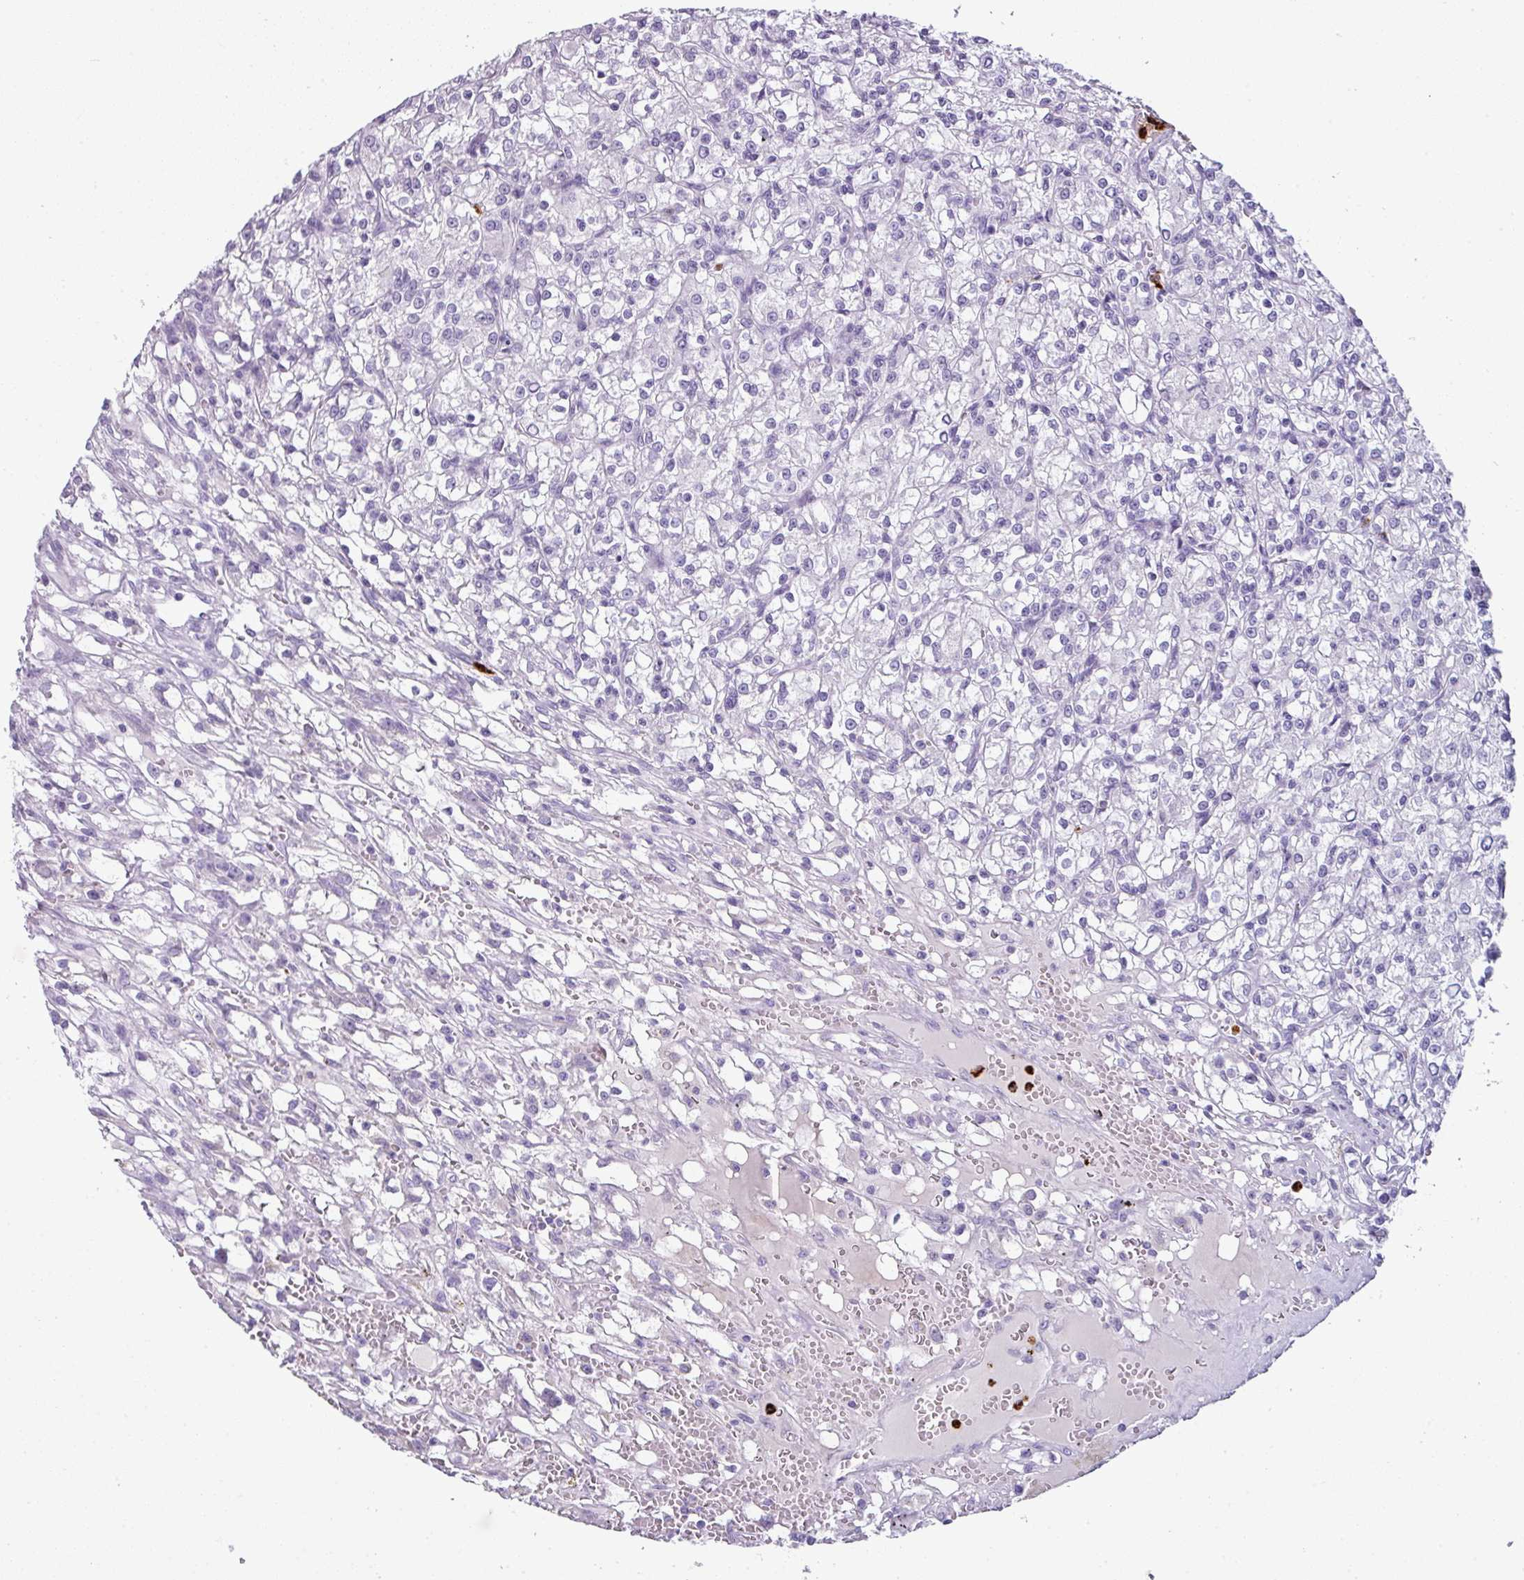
{"staining": {"intensity": "negative", "quantity": "none", "location": "none"}, "tissue": "renal cancer", "cell_type": "Tumor cells", "image_type": "cancer", "snomed": [{"axis": "morphology", "description": "Adenocarcinoma, NOS"}, {"axis": "topography", "description": "Kidney"}], "caption": "Tumor cells show no significant protein positivity in renal cancer. Brightfield microscopy of immunohistochemistry stained with DAB (3,3'-diaminobenzidine) (brown) and hematoxylin (blue), captured at high magnification.", "gene": "CTSG", "patient": {"sex": "female", "age": 59}}